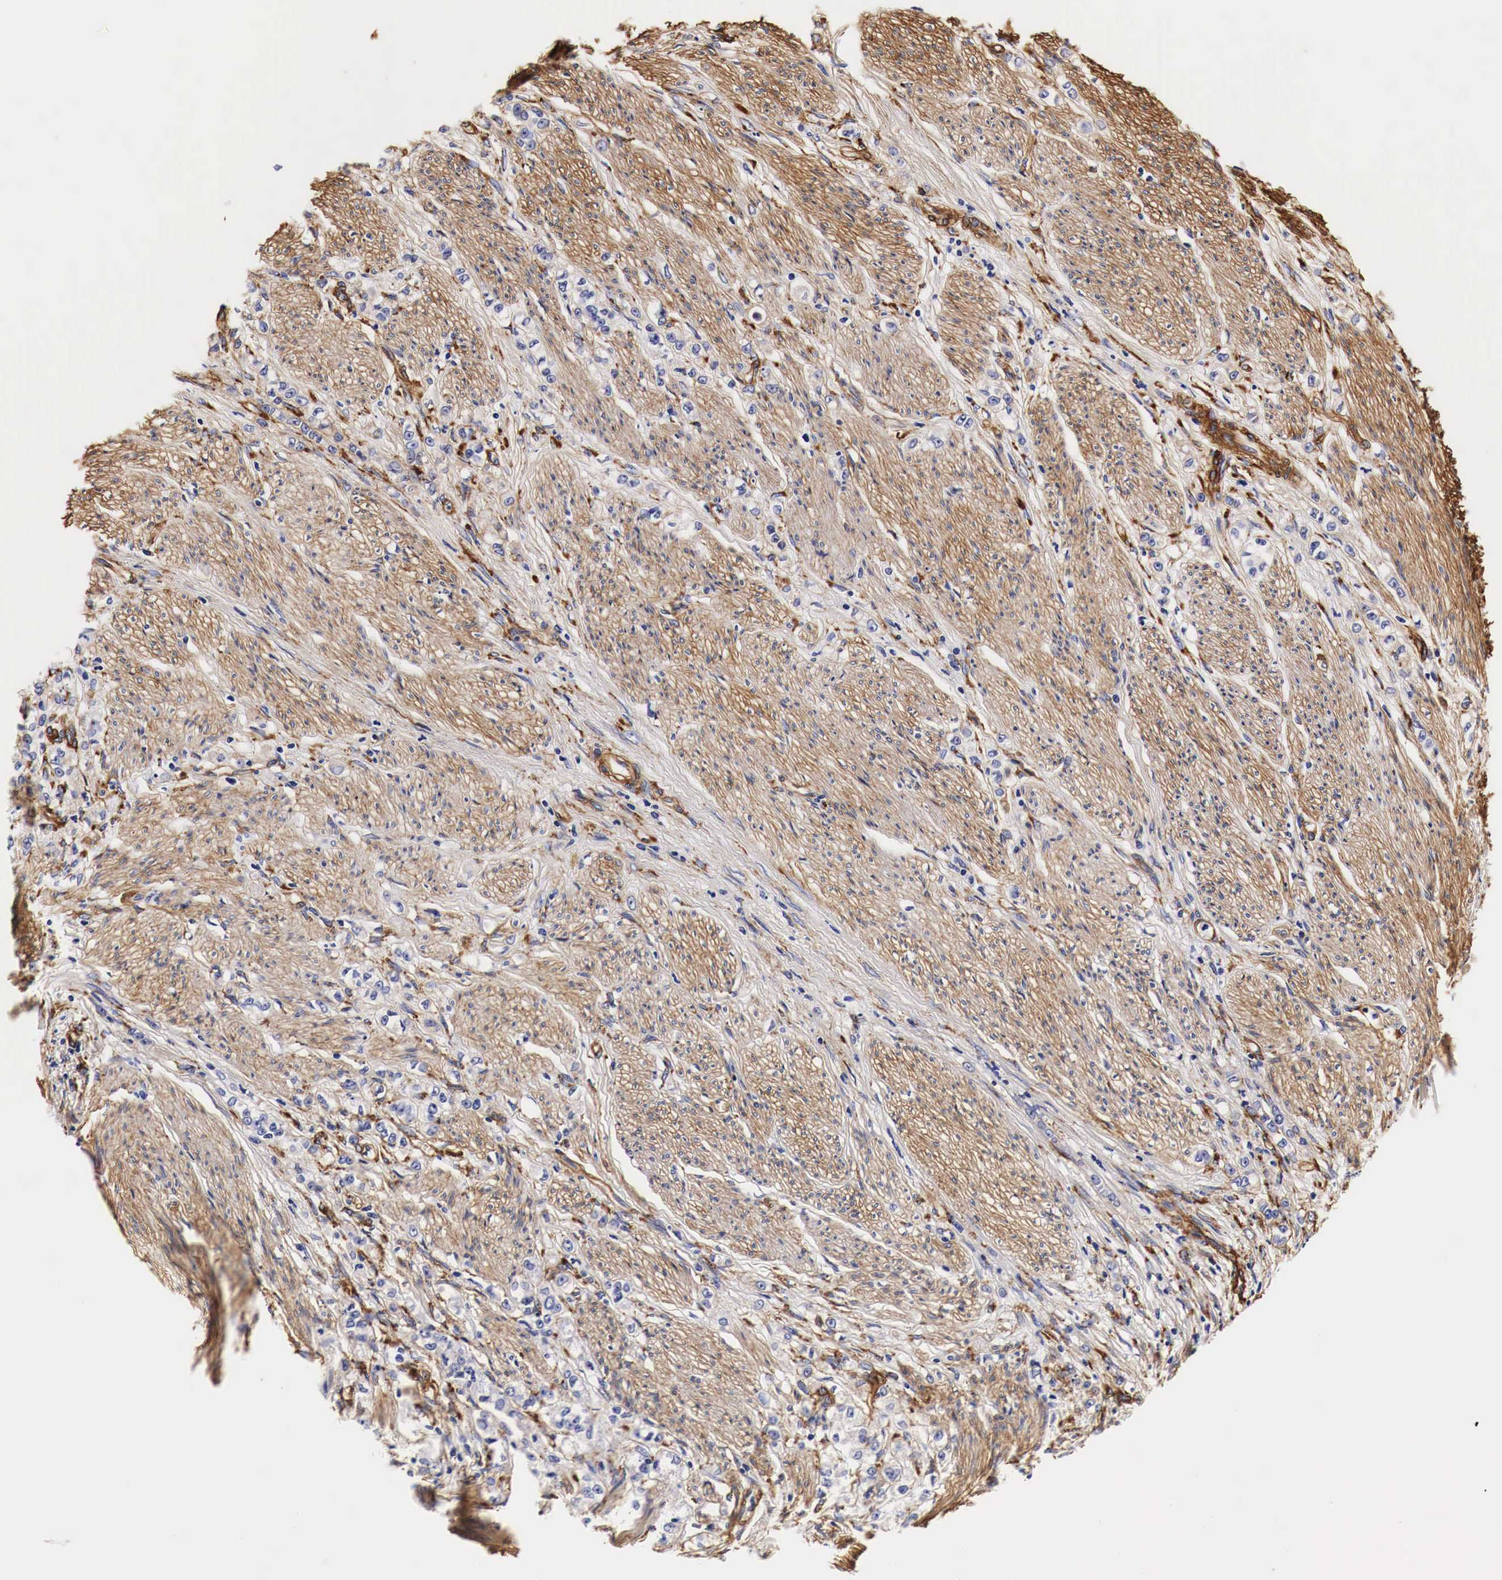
{"staining": {"intensity": "weak", "quantity": "<25%", "location": "cytoplasmic/membranous"}, "tissue": "stomach cancer", "cell_type": "Tumor cells", "image_type": "cancer", "snomed": [{"axis": "morphology", "description": "Adenocarcinoma, NOS"}, {"axis": "topography", "description": "Stomach"}], "caption": "A high-resolution histopathology image shows IHC staining of stomach cancer (adenocarcinoma), which exhibits no significant positivity in tumor cells.", "gene": "LAMB2", "patient": {"sex": "male", "age": 72}}